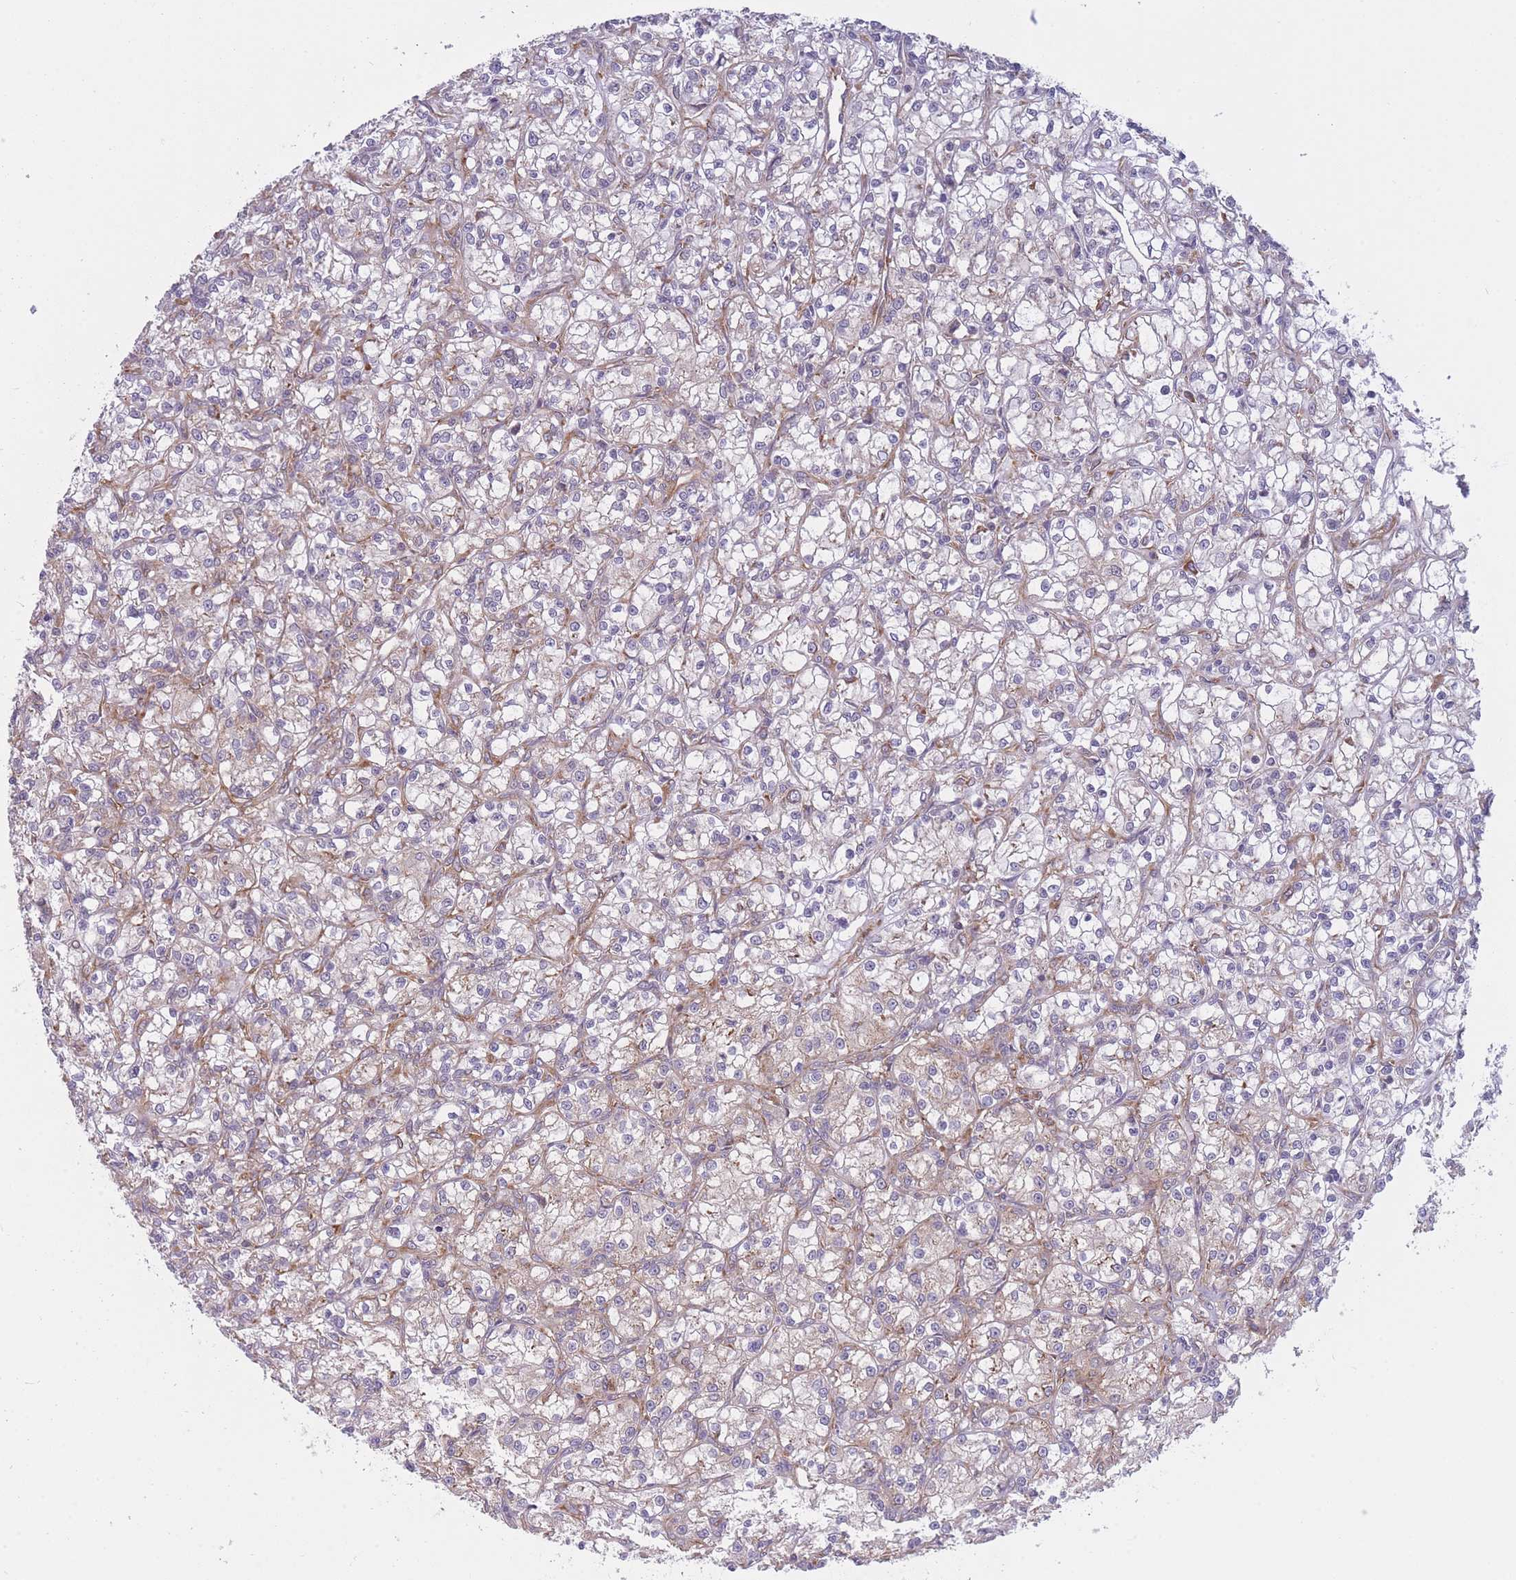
{"staining": {"intensity": "weak", "quantity": "25%-75%", "location": "cytoplasmic/membranous"}, "tissue": "renal cancer", "cell_type": "Tumor cells", "image_type": "cancer", "snomed": [{"axis": "morphology", "description": "Adenocarcinoma, NOS"}, {"axis": "topography", "description": "Kidney"}], "caption": "A photomicrograph of renal cancer stained for a protein demonstrates weak cytoplasmic/membranous brown staining in tumor cells. Ihc stains the protein of interest in brown and the nuclei are stained blue.", "gene": "CCDC124", "patient": {"sex": "female", "age": 59}}